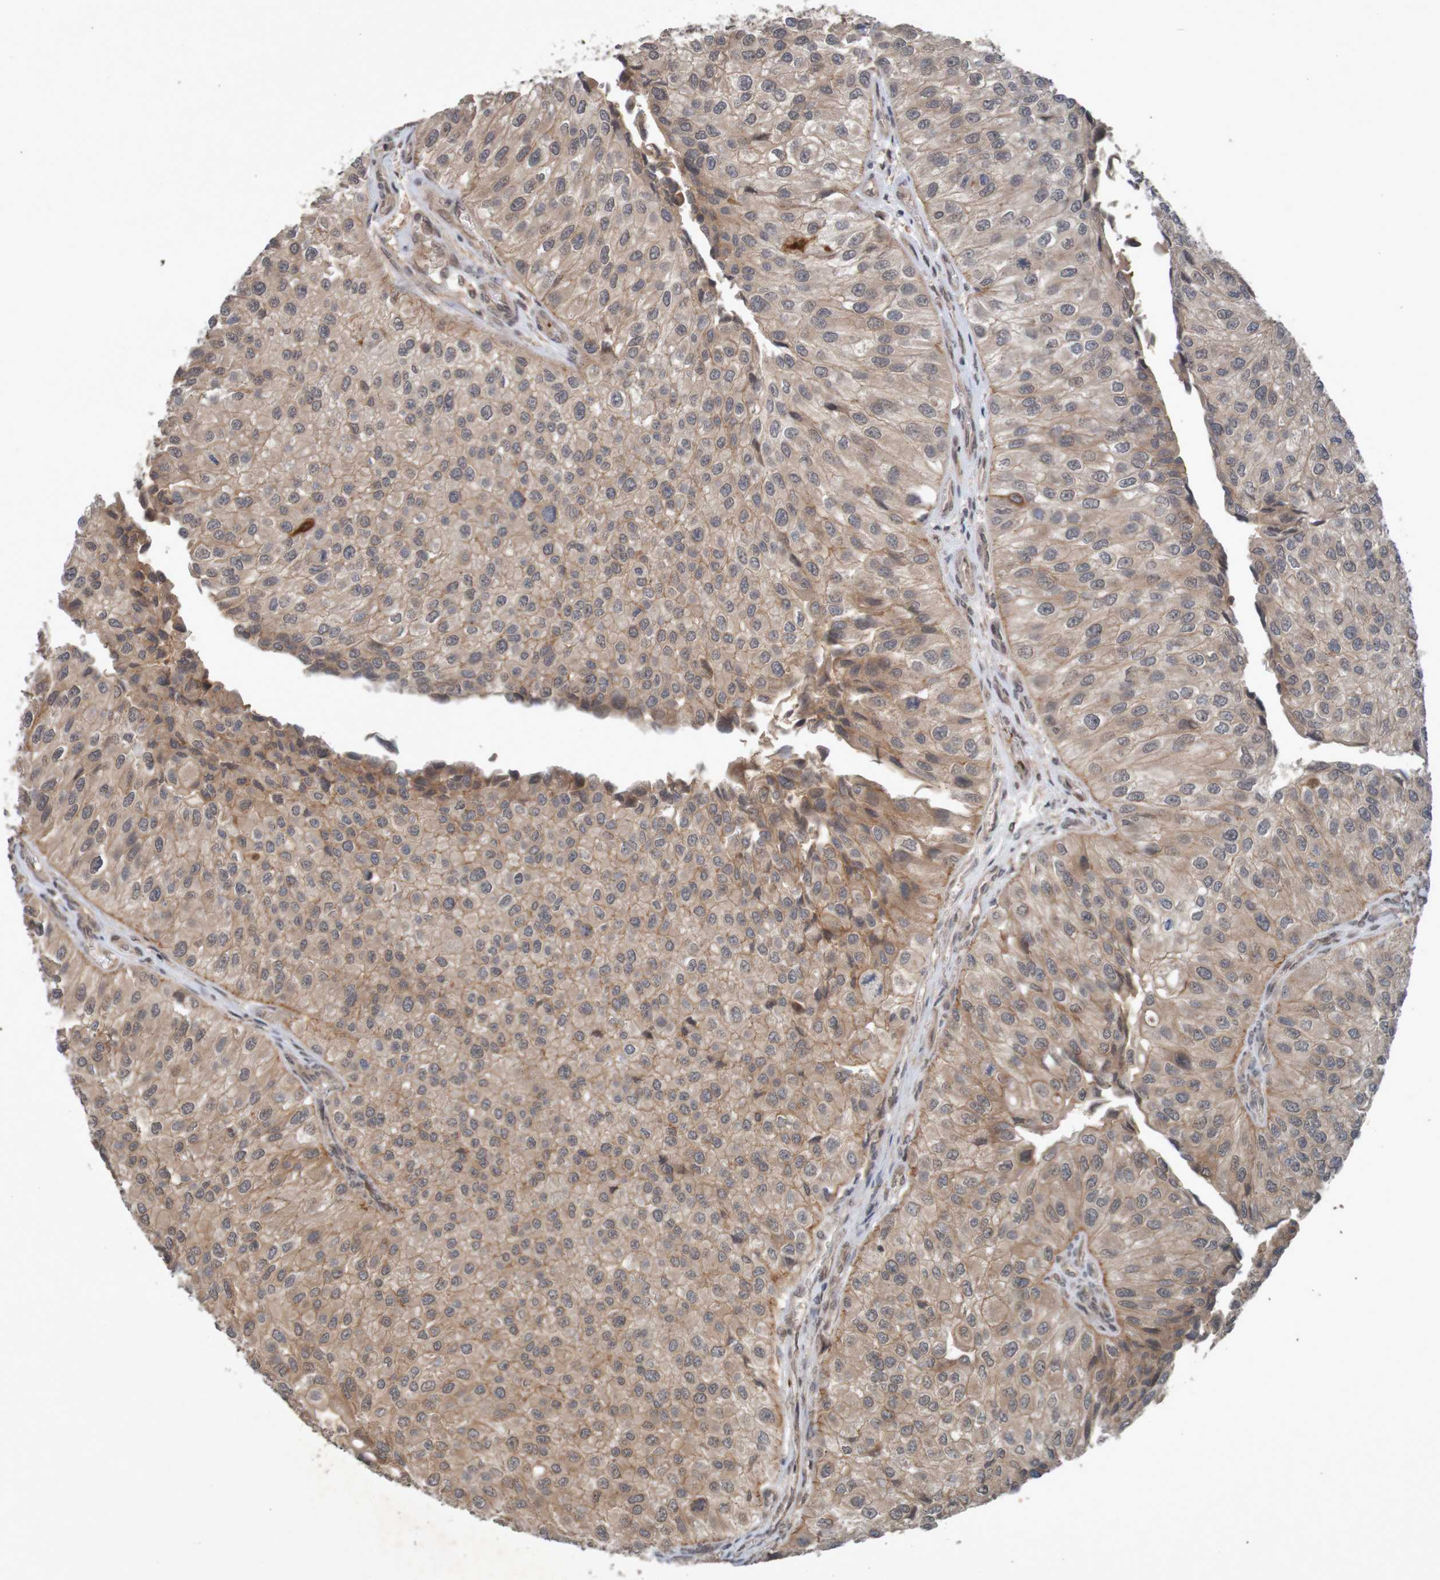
{"staining": {"intensity": "moderate", "quantity": ">75%", "location": "cytoplasmic/membranous"}, "tissue": "urothelial cancer", "cell_type": "Tumor cells", "image_type": "cancer", "snomed": [{"axis": "morphology", "description": "Urothelial carcinoma, High grade"}, {"axis": "topography", "description": "Kidney"}, {"axis": "topography", "description": "Urinary bladder"}], "caption": "Immunohistochemistry (IHC) of human urothelial carcinoma (high-grade) reveals medium levels of moderate cytoplasmic/membranous expression in about >75% of tumor cells.", "gene": "ARHGEF11", "patient": {"sex": "male", "age": 77}}